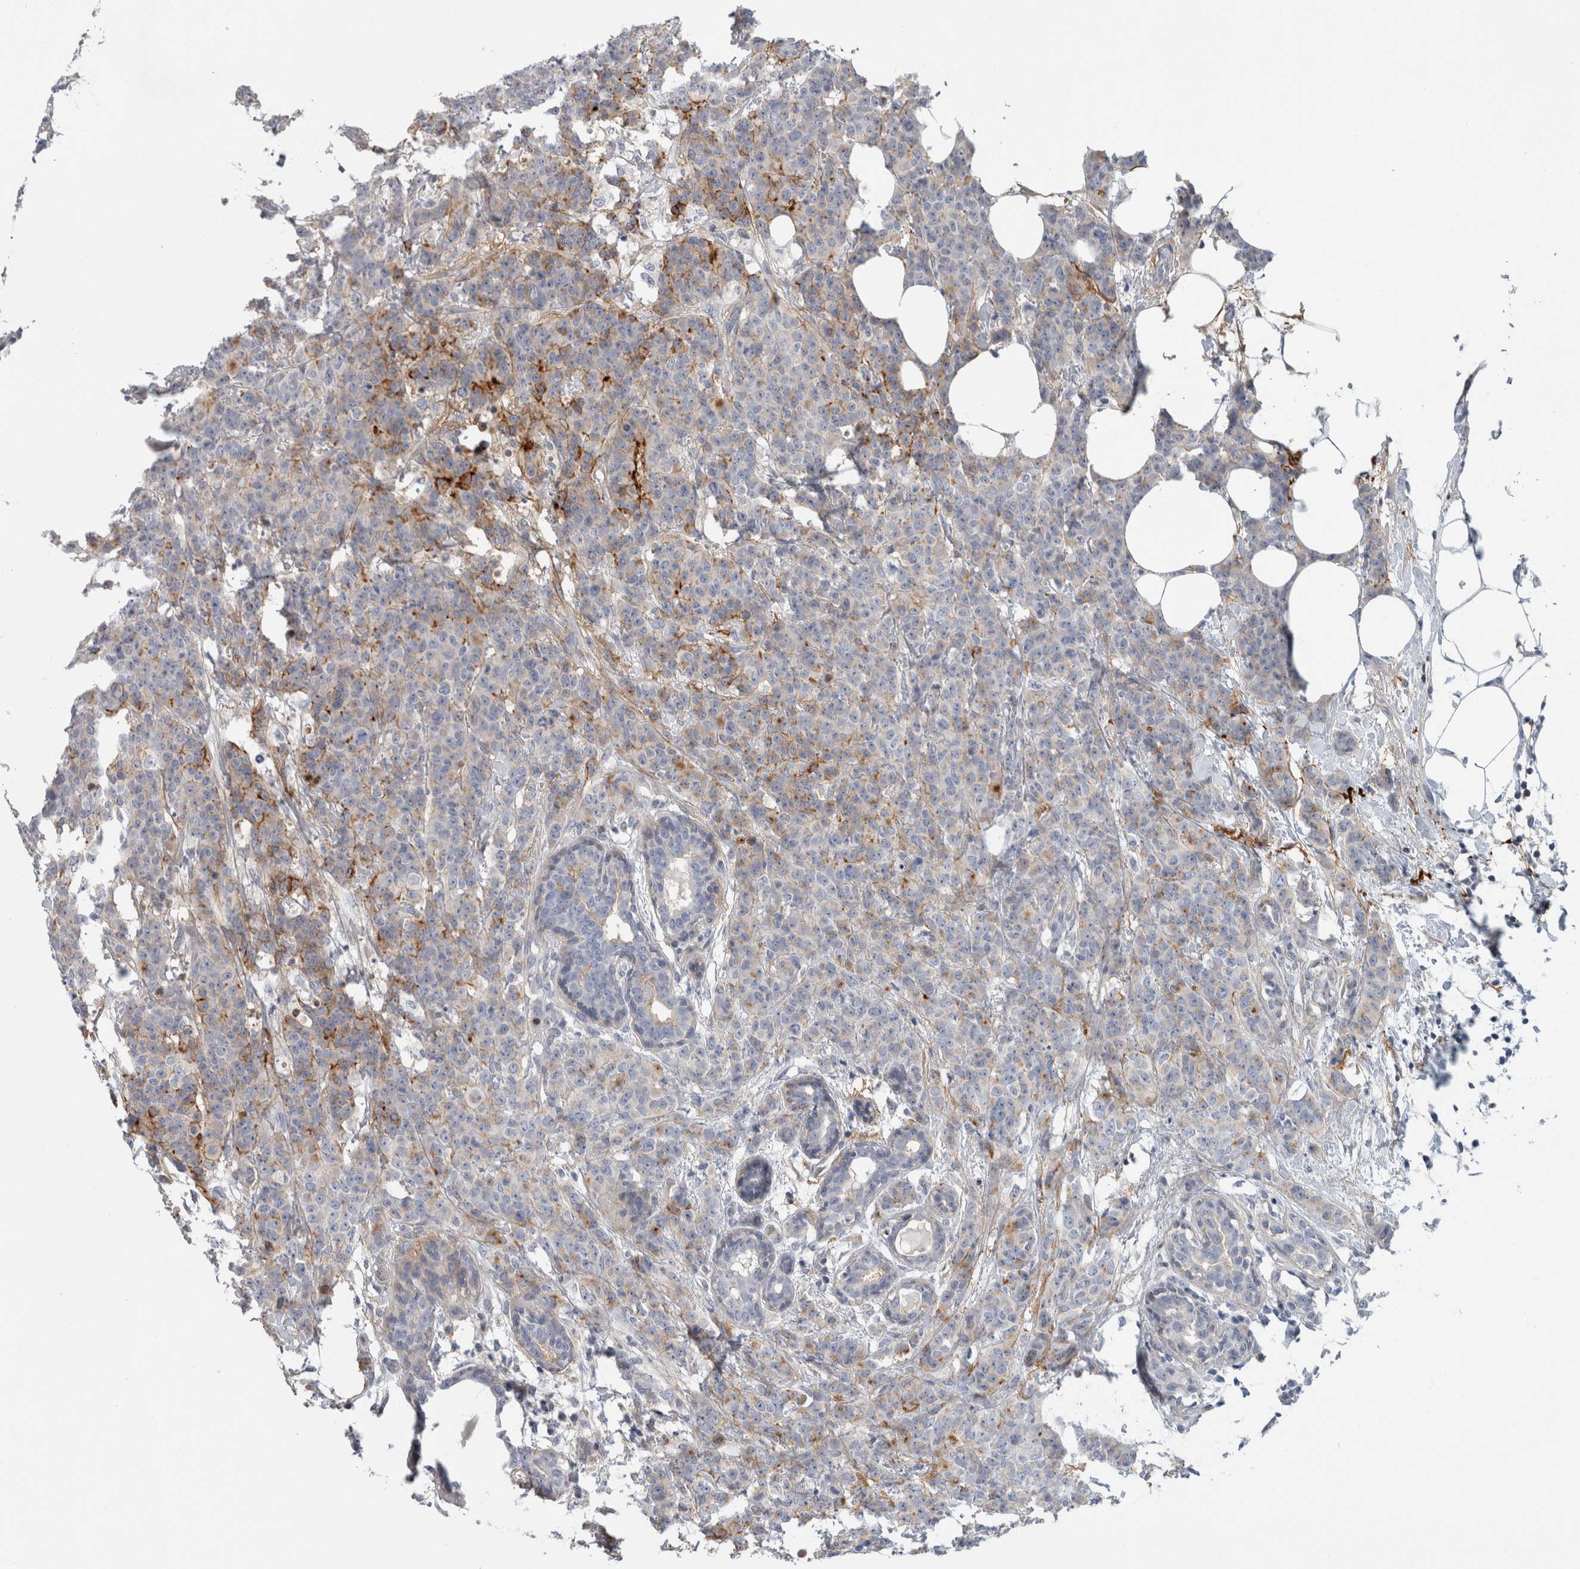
{"staining": {"intensity": "strong", "quantity": "<25%", "location": "cytoplasmic/membranous"}, "tissue": "breast cancer", "cell_type": "Tumor cells", "image_type": "cancer", "snomed": [{"axis": "morphology", "description": "Normal tissue, NOS"}, {"axis": "morphology", "description": "Duct carcinoma"}, {"axis": "topography", "description": "Breast"}], "caption": "This photomicrograph displays infiltrating ductal carcinoma (breast) stained with IHC to label a protein in brown. The cytoplasmic/membranous of tumor cells show strong positivity for the protein. Nuclei are counter-stained blue.", "gene": "CD55", "patient": {"sex": "female", "age": 40}}